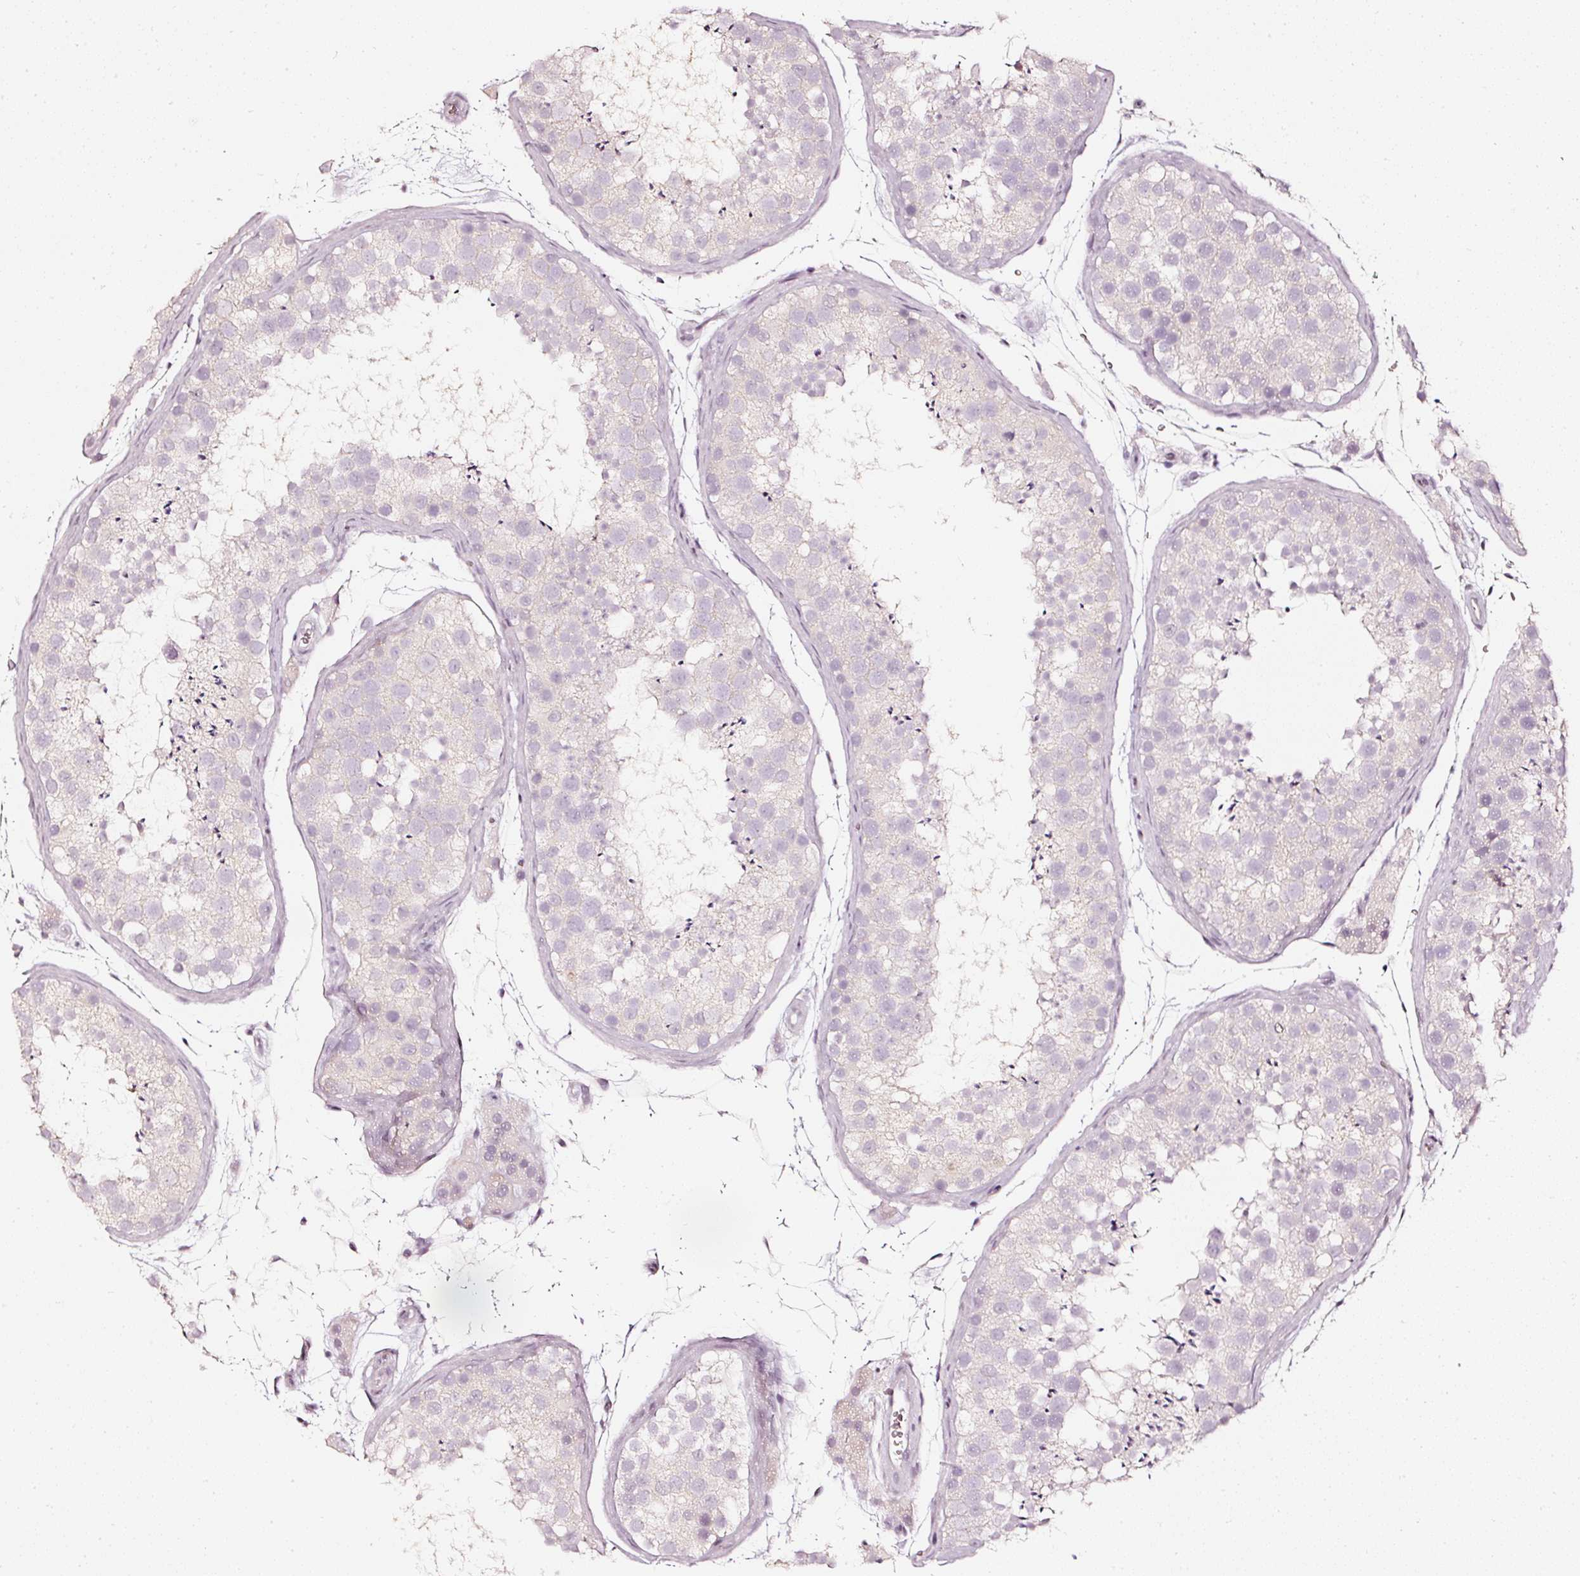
{"staining": {"intensity": "negative", "quantity": "none", "location": "none"}, "tissue": "testis", "cell_type": "Cells in seminiferous ducts", "image_type": "normal", "snomed": [{"axis": "morphology", "description": "Normal tissue, NOS"}, {"axis": "topography", "description": "Testis"}], "caption": "This is a photomicrograph of immunohistochemistry (IHC) staining of benign testis, which shows no positivity in cells in seminiferous ducts. (DAB (3,3'-diaminobenzidine) IHC visualized using brightfield microscopy, high magnification).", "gene": "CNP", "patient": {"sex": "male", "age": 41}}